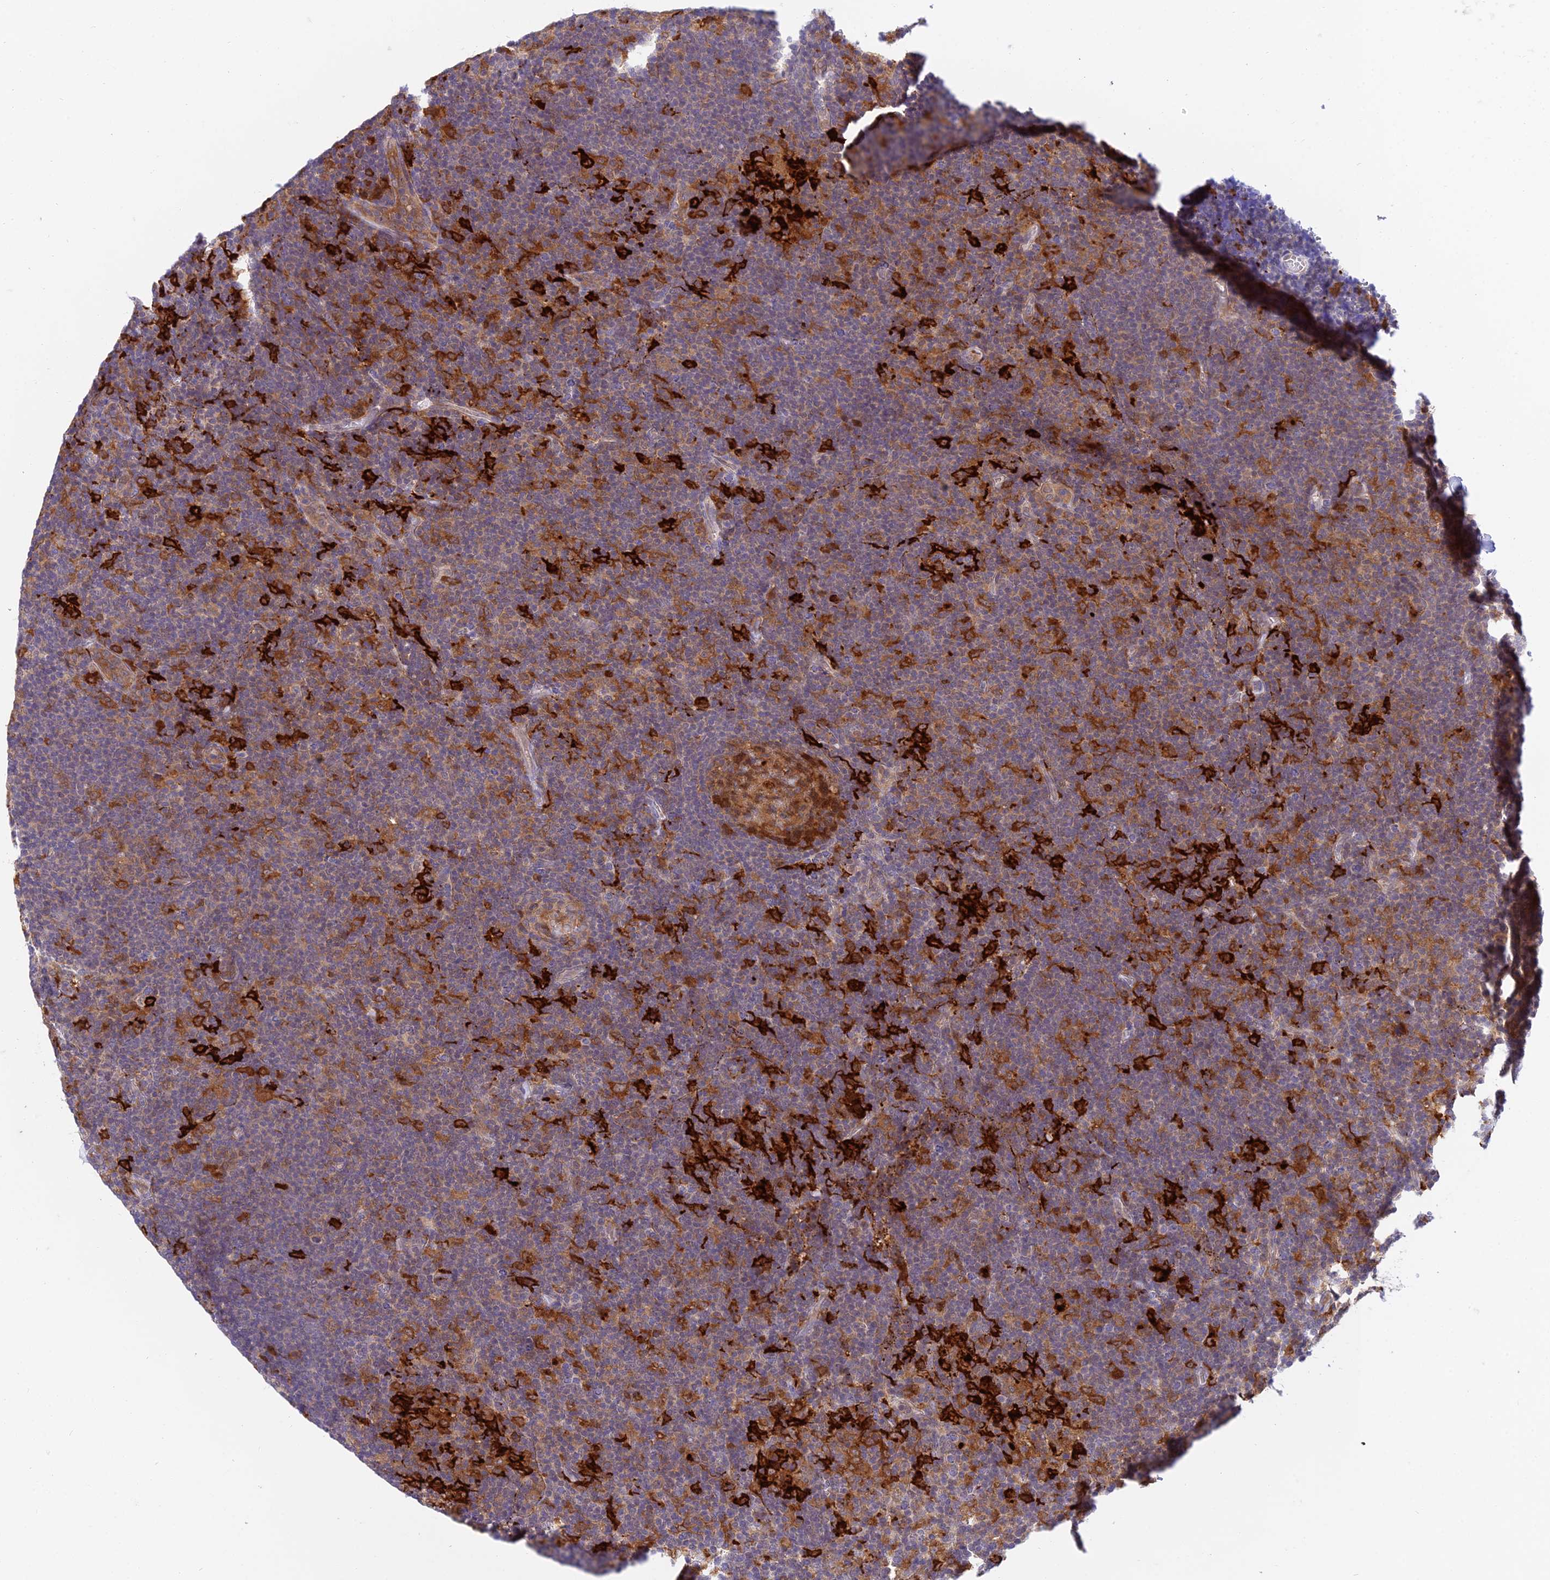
{"staining": {"intensity": "weak", "quantity": "25%-75%", "location": "cytoplasmic/membranous"}, "tissue": "lymphoma", "cell_type": "Tumor cells", "image_type": "cancer", "snomed": [{"axis": "morphology", "description": "Hodgkin's disease, NOS"}, {"axis": "topography", "description": "Lymph node"}], "caption": "A micrograph of human lymphoma stained for a protein exhibits weak cytoplasmic/membranous brown staining in tumor cells.", "gene": "UBE2G1", "patient": {"sex": "female", "age": 57}}